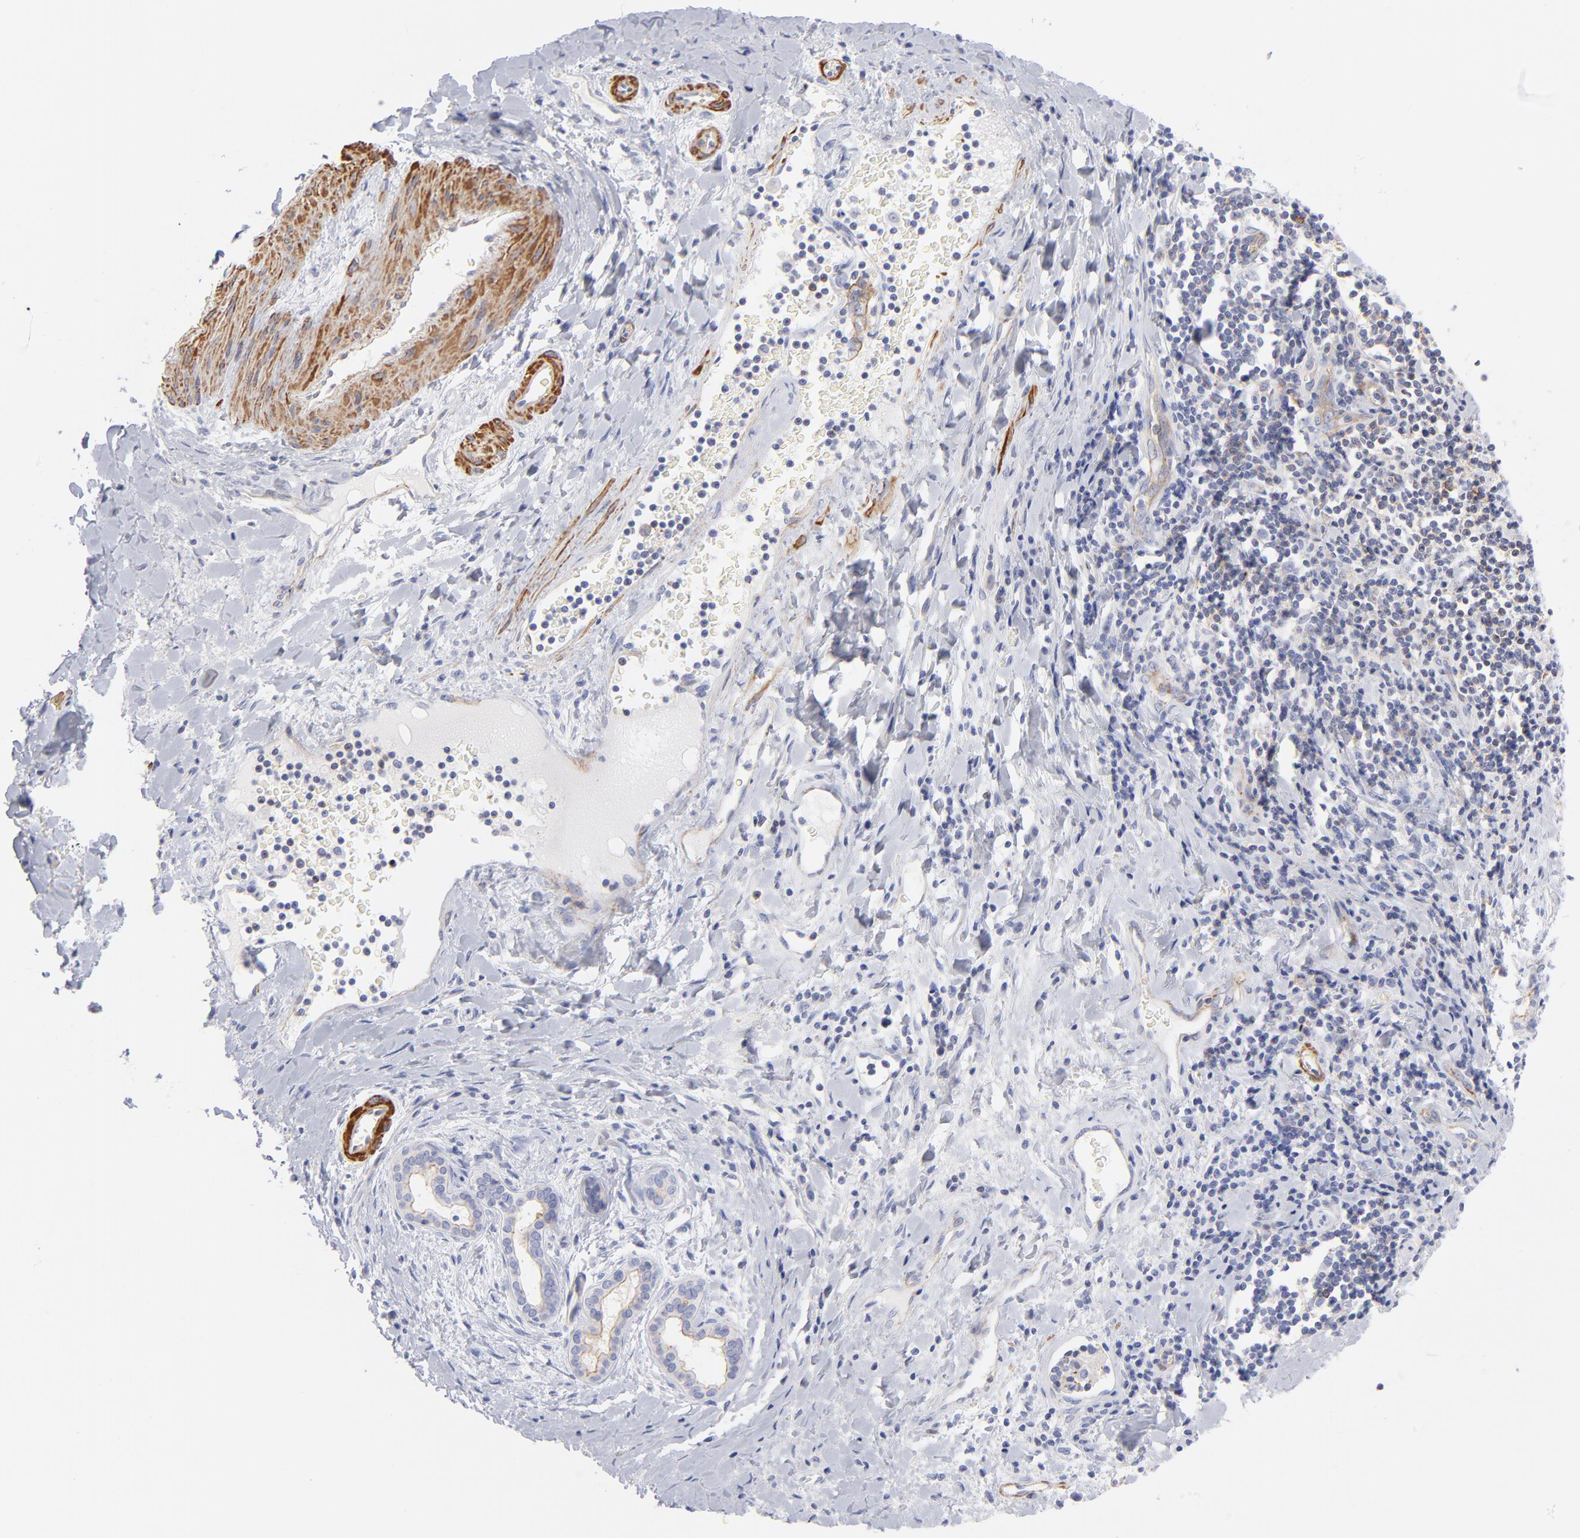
{"staining": {"intensity": "weak", "quantity": "<25%", "location": "cytoplasmic/membranous"}, "tissue": "liver cancer", "cell_type": "Tumor cells", "image_type": "cancer", "snomed": [{"axis": "morphology", "description": "Cholangiocarcinoma"}, {"axis": "topography", "description": "Liver"}], "caption": "A photomicrograph of human cholangiocarcinoma (liver) is negative for staining in tumor cells.", "gene": "ACTA2", "patient": {"sex": "male", "age": 57}}